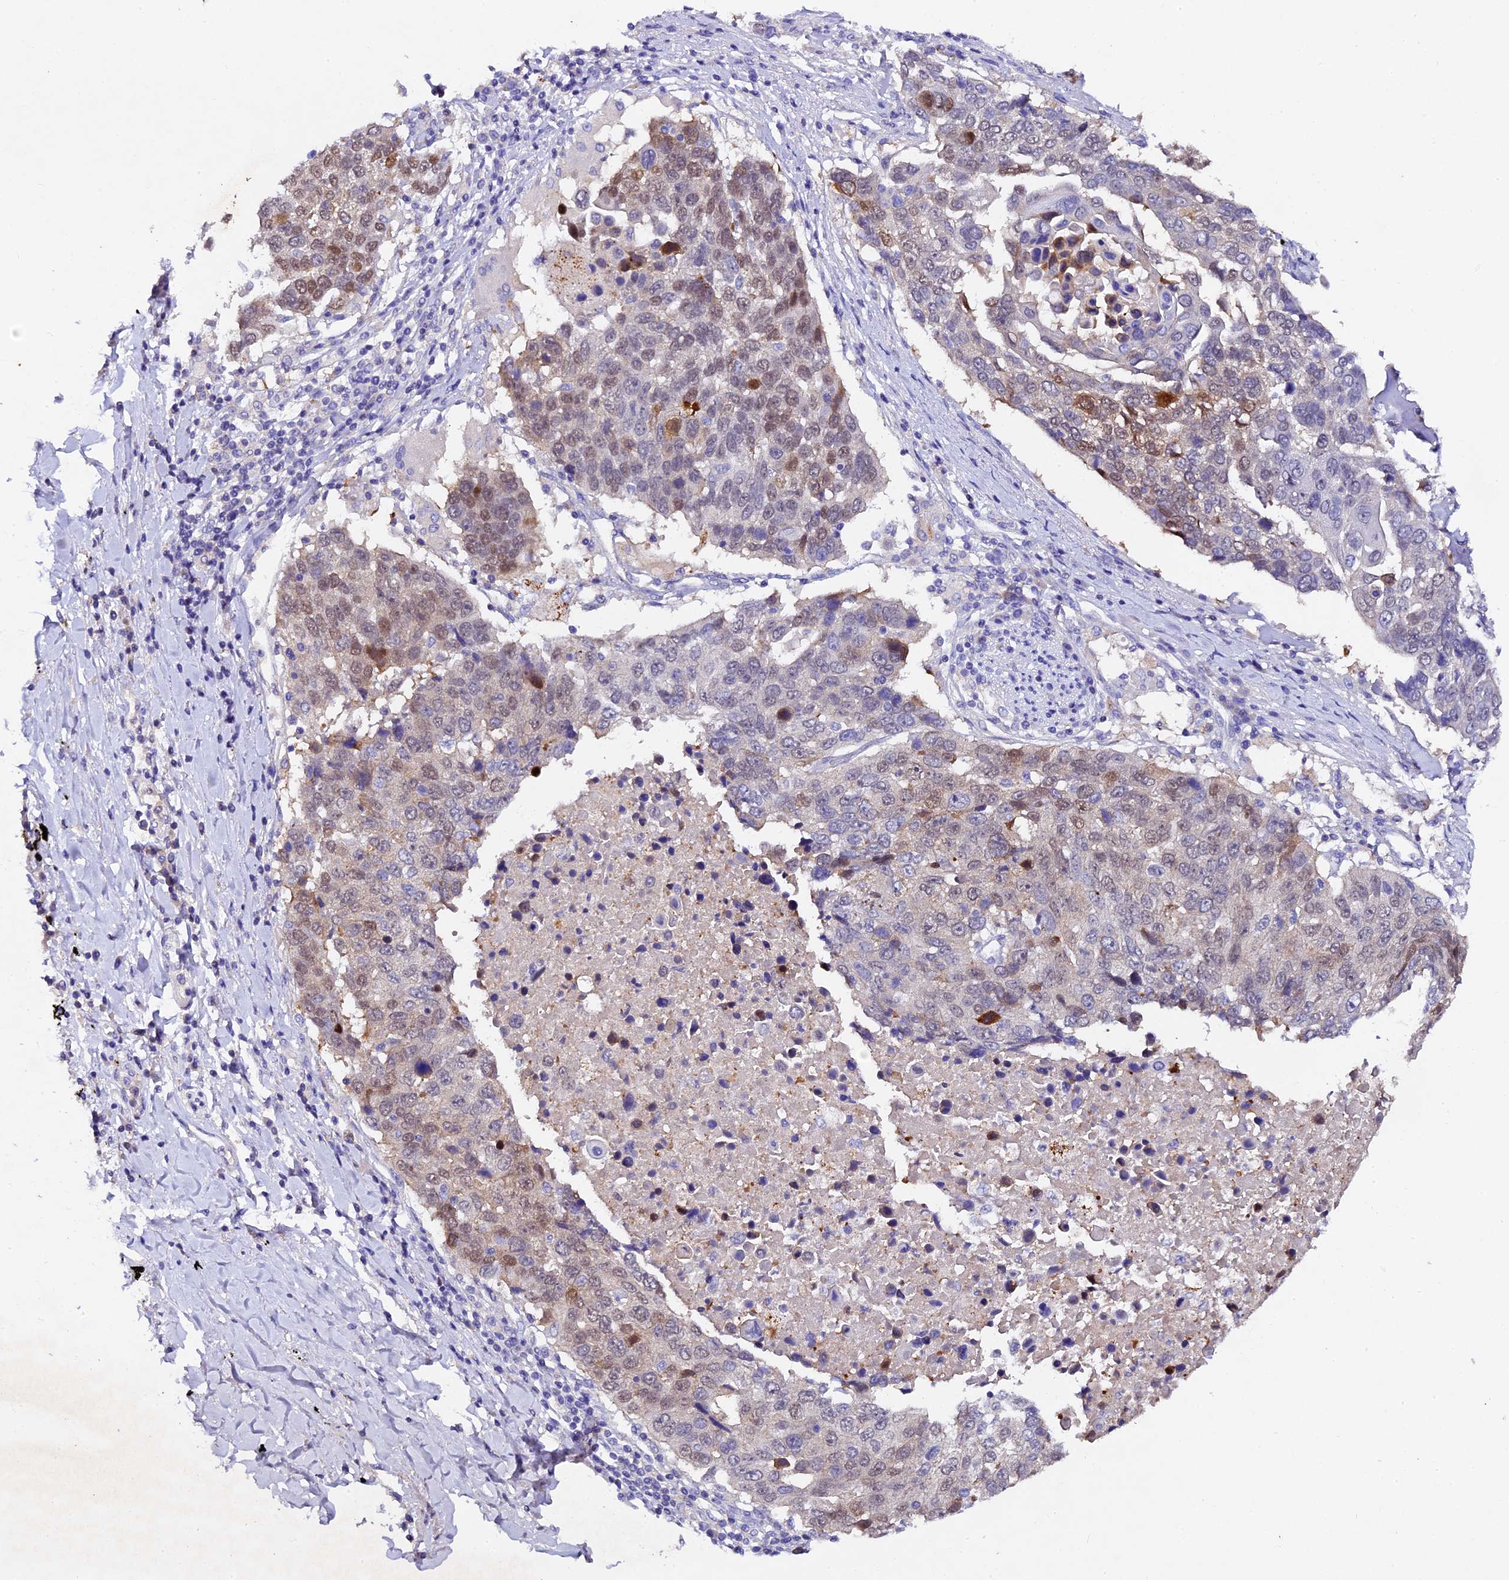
{"staining": {"intensity": "weak", "quantity": "25%-75%", "location": "nuclear"}, "tissue": "lung cancer", "cell_type": "Tumor cells", "image_type": "cancer", "snomed": [{"axis": "morphology", "description": "Squamous cell carcinoma, NOS"}, {"axis": "topography", "description": "Lung"}], "caption": "IHC (DAB (3,3'-diaminobenzidine)) staining of lung cancer (squamous cell carcinoma) shows weak nuclear protein staining in about 25%-75% of tumor cells.", "gene": "TGDS", "patient": {"sex": "male", "age": 66}}